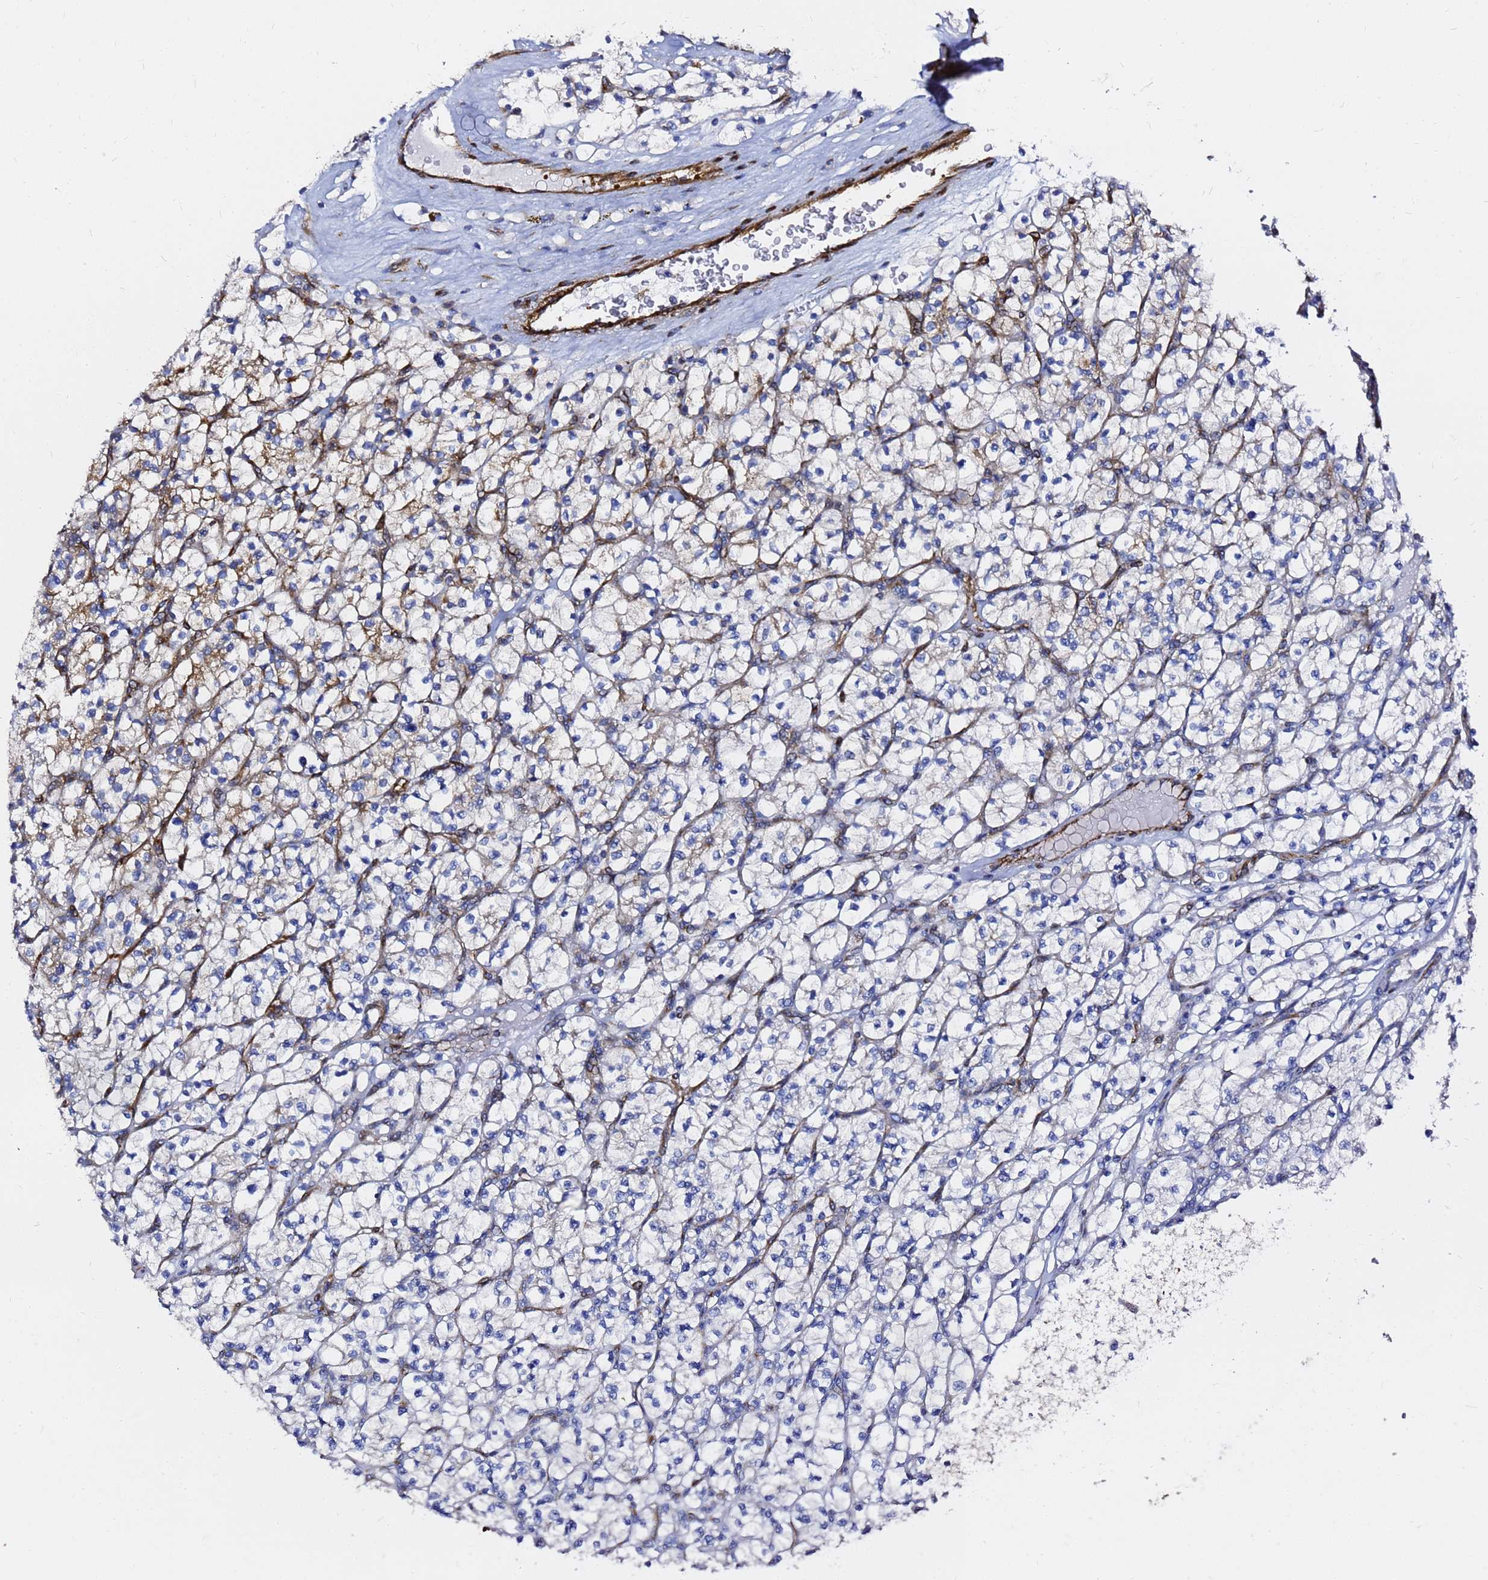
{"staining": {"intensity": "moderate", "quantity": "<25%", "location": "cytoplasmic/membranous"}, "tissue": "renal cancer", "cell_type": "Tumor cells", "image_type": "cancer", "snomed": [{"axis": "morphology", "description": "Adenocarcinoma, NOS"}, {"axis": "topography", "description": "Kidney"}], "caption": "This histopathology image shows adenocarcinoma (renal) stained with immunohistochemistry to label a protein in brown. The cytoplasmic/membranous of tumor cells show moderate positivity for the protein. Nuclei are counter-stained blue.", "gene": "TUBA8", "patient": {"sex": "female", "age": 64}}